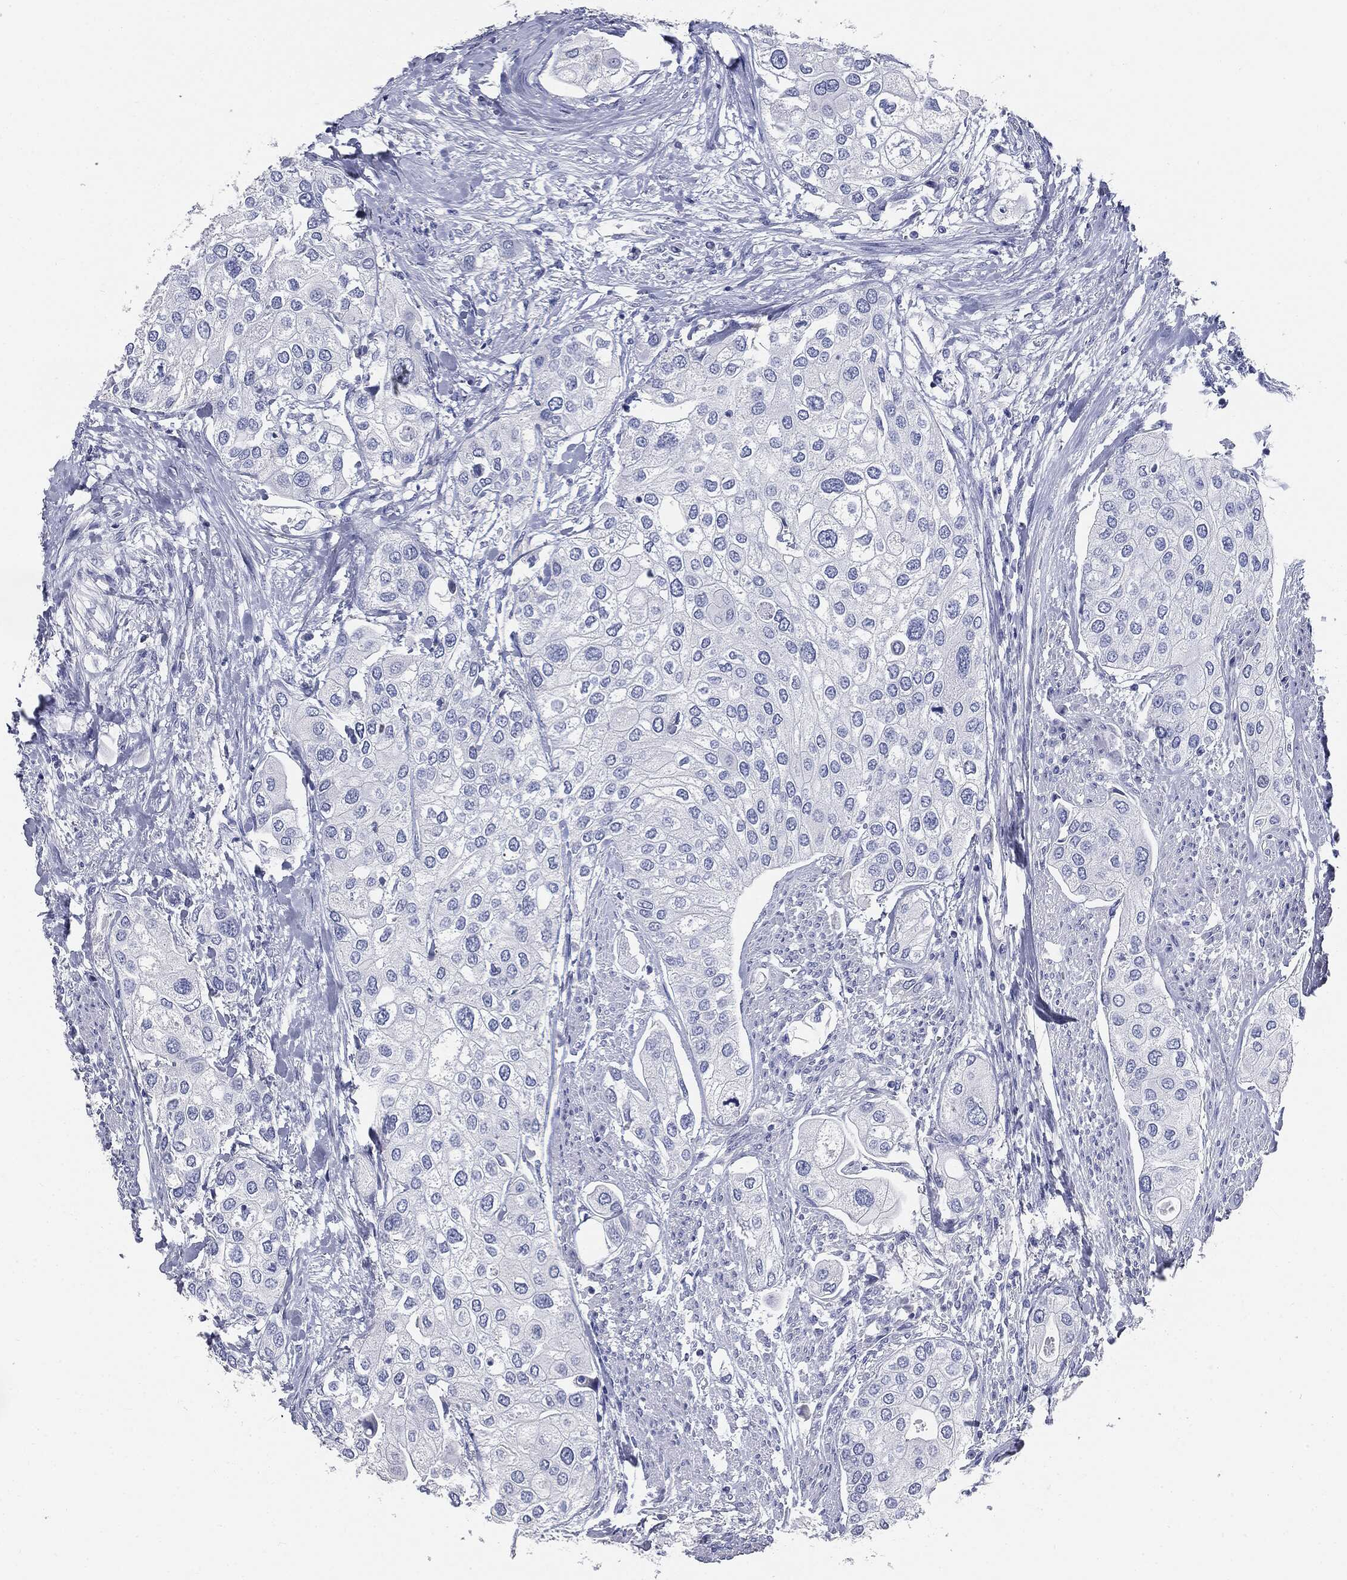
{"staining": {"intensity": "negative", "quantity": "none", "location": "none"}, "tissue": "urothelial cancer", "cell_type": "Tumor cells", "image_type": "cancer", "snomed": [{"axis": "morphology", "description": "Urothelial carcinoma, High grade"}, {"axis": "topography", "description": "Urinary bladder"}], "caption": "Protein analysis of urothelial carcinoma (high-grade) demonstrates no significant expression in tumor cells.", "gene": "CUZD1", "patient": {"sex": "male", "age": 64}}